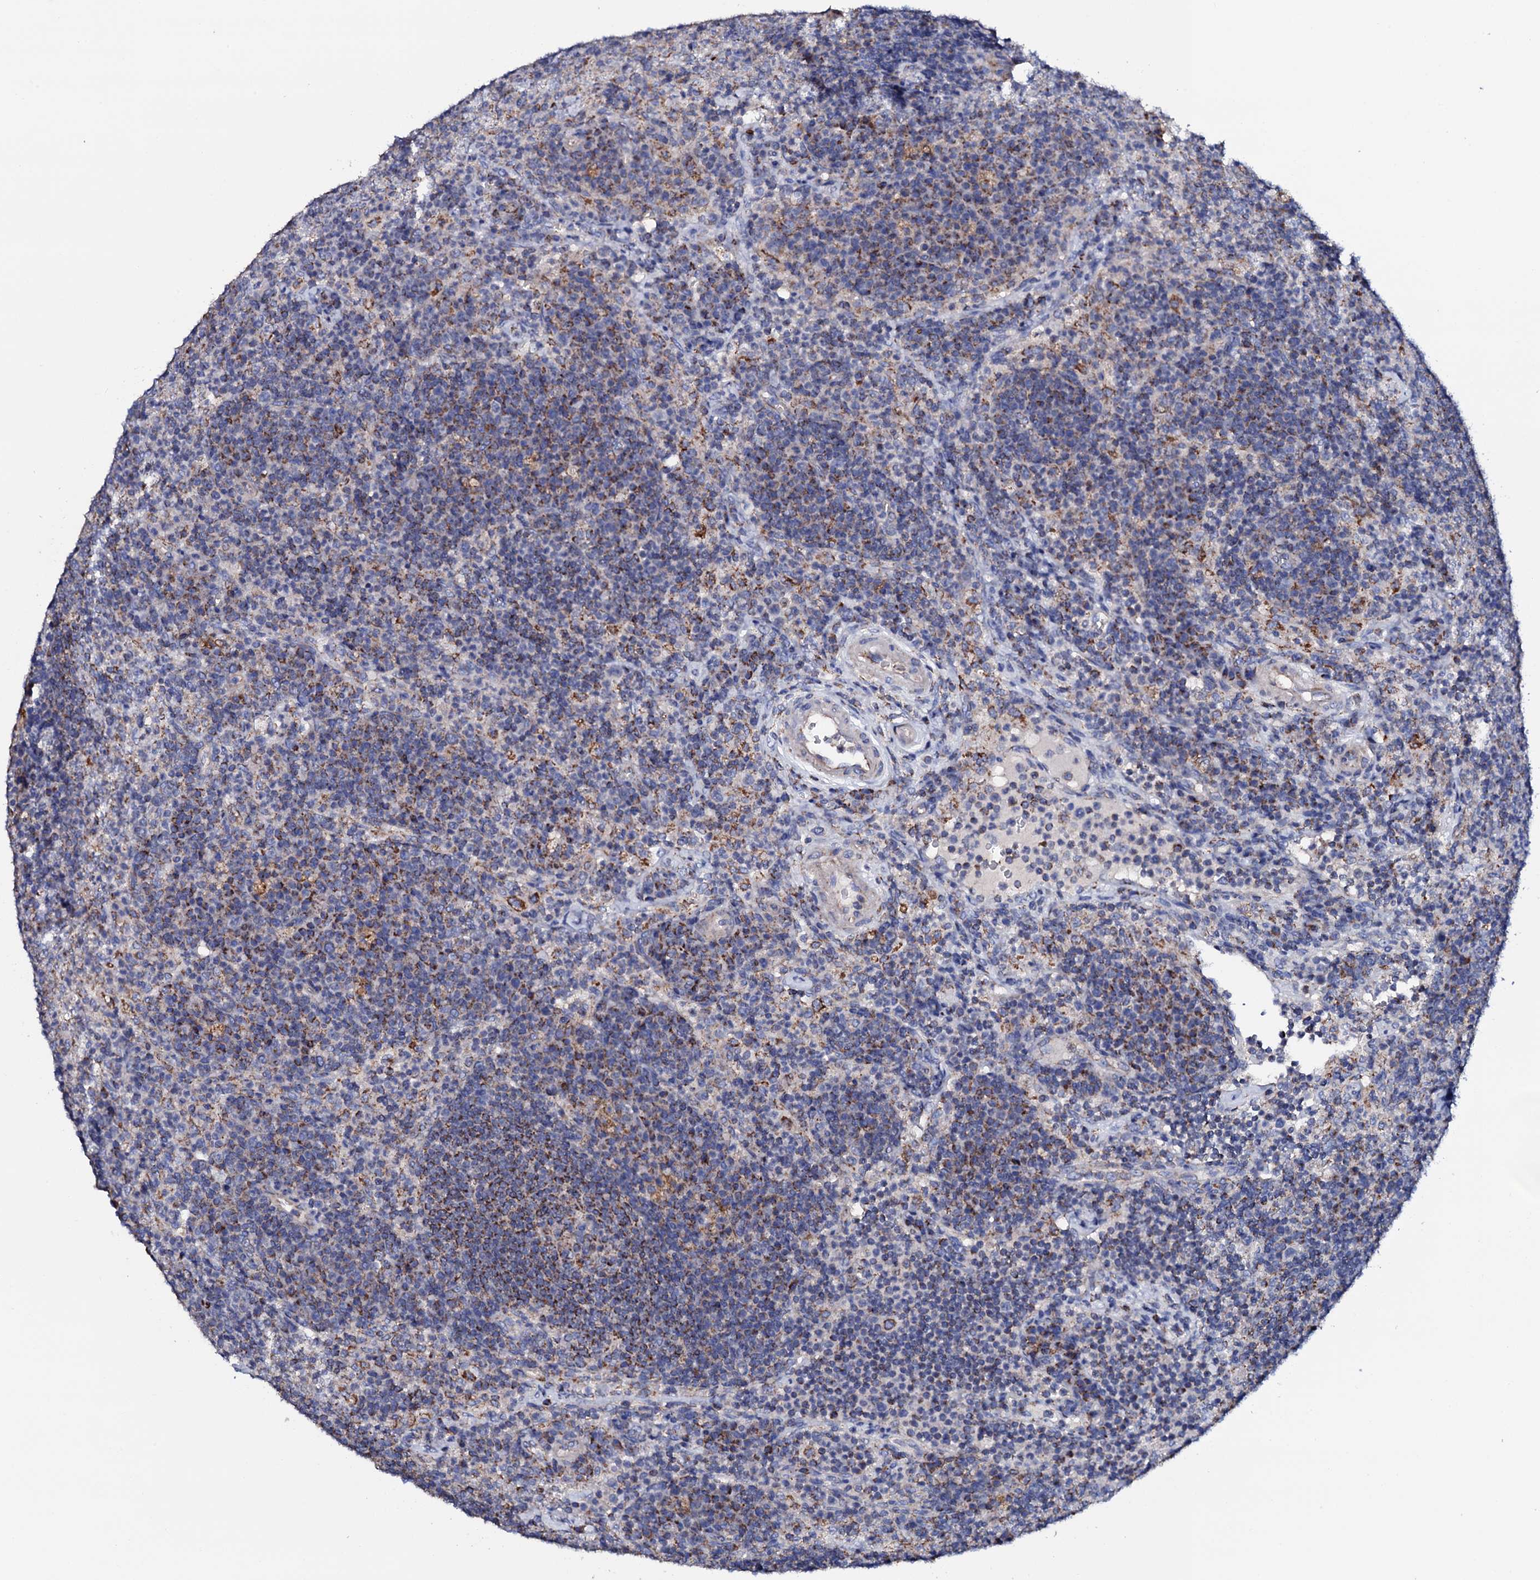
{"staining": {"intensity": "moderate", "quantity": "<25%", "location": "cytoplasmic/membranous"}, "tissue": "lymph node", "cell_type": "Germinal center cells", "image_type": "normal", "snomed": [{"axis": "morphology", "description": "Normal tissue, NOS"}, {"axis": "topography", "description": "Lymph node"}], "caption": "Lymph node stained with DAB IHC exhibits low levels of moderate cytoplasmic/membranous expression in approximately <25% of germinal center cells.", "gene": "TCAF2C", "patient": {"sex": "female", "age": 70}}